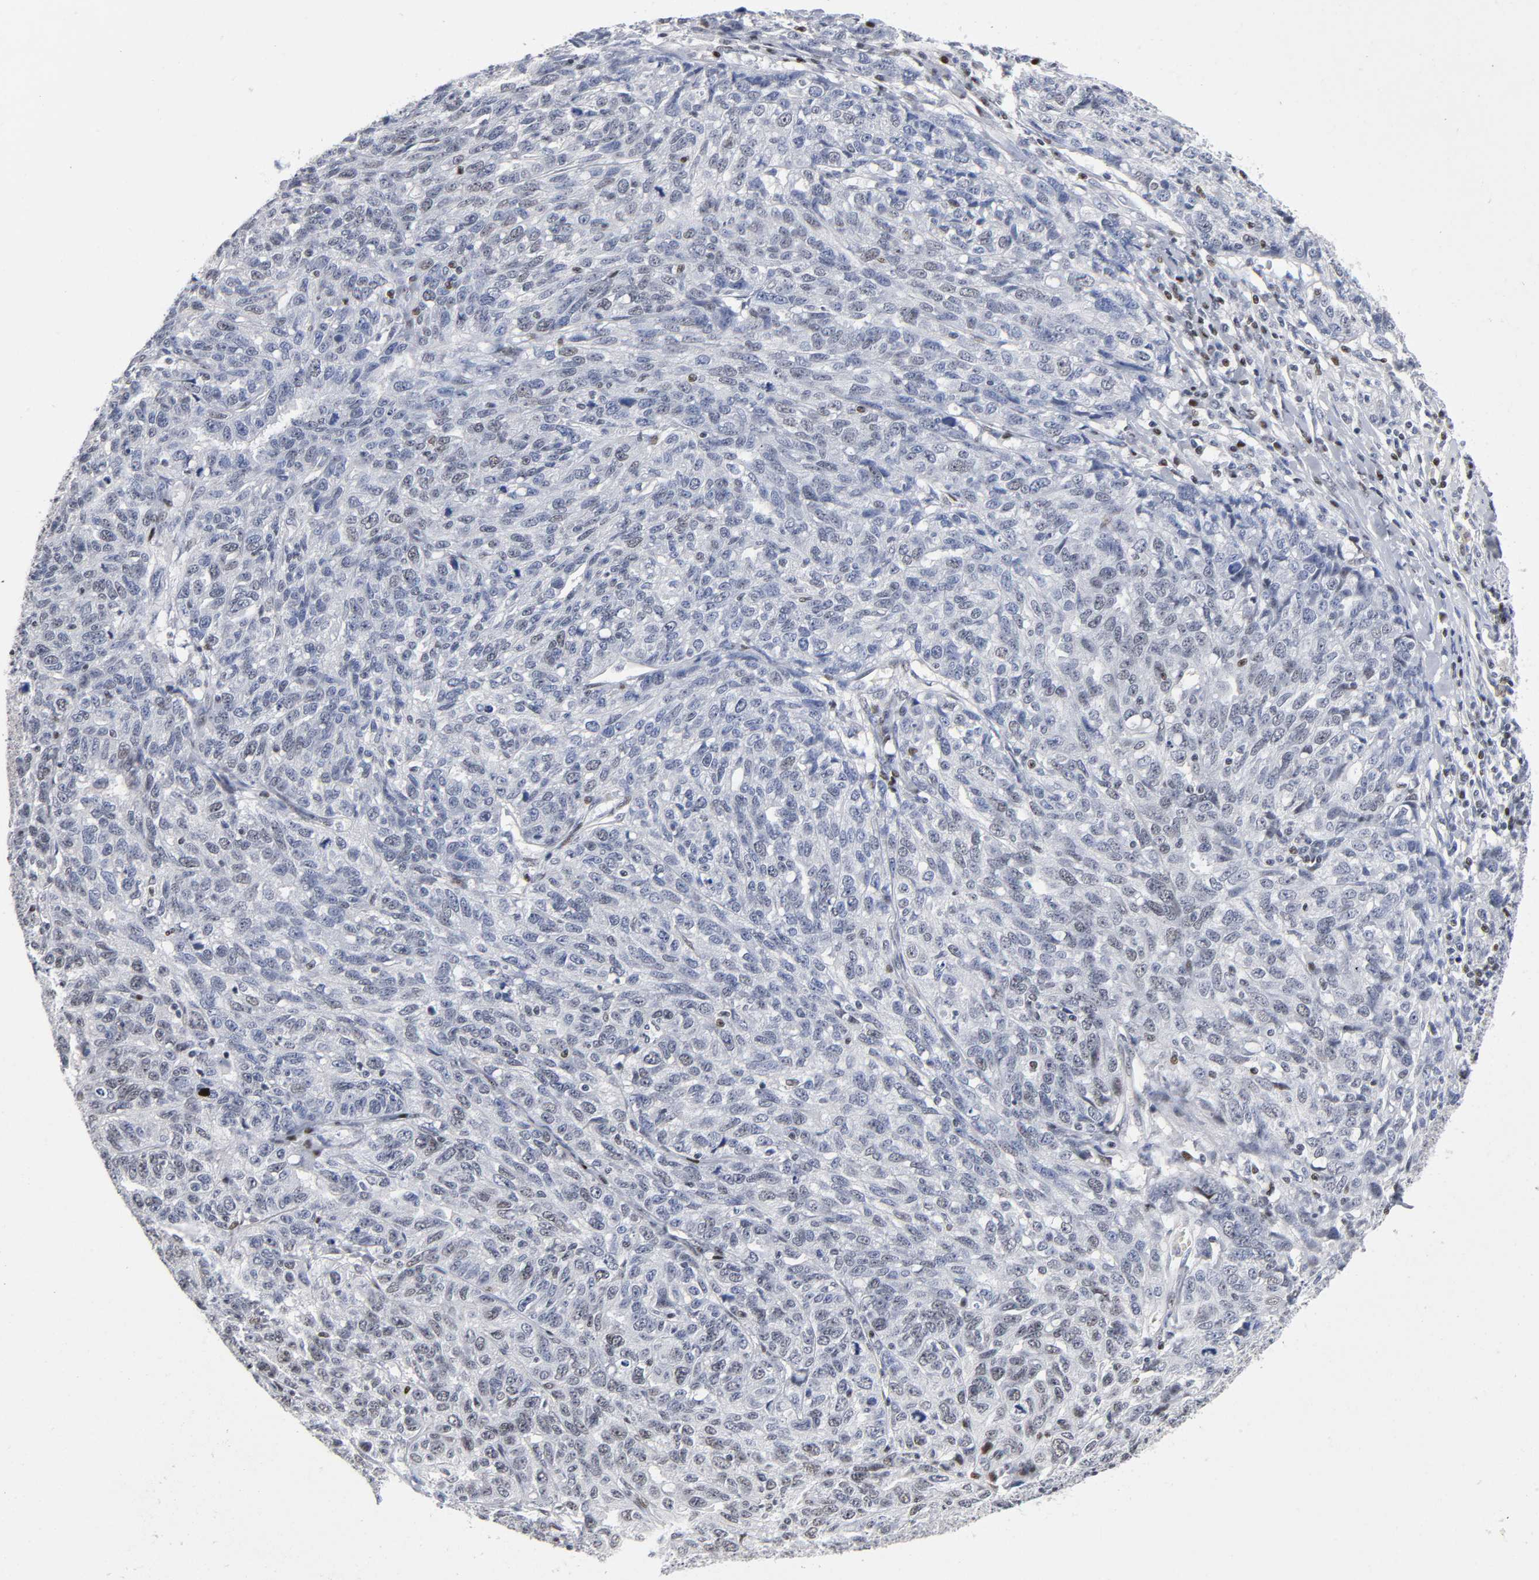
{"staining": {"intensity": "negative", "quantity": "none", "location": "none"}, "tissue": "ovarian cancer", "cell_type": "Tumor cells", "image_type": "cancer", "snomed": [{"axis": "morphology", "description": "Cystadenocarcinoma, serous, NOS"}, {"axis": "topography", "description": "Ovary"}], "caption": "The immunohistochemistry photomicrograph has no significant positivity in tumor cells of serous cystadenocarcinoma (ovarian) tissue.", "gene": "SP3", "patient": {"sex": "female", "age": 71}}